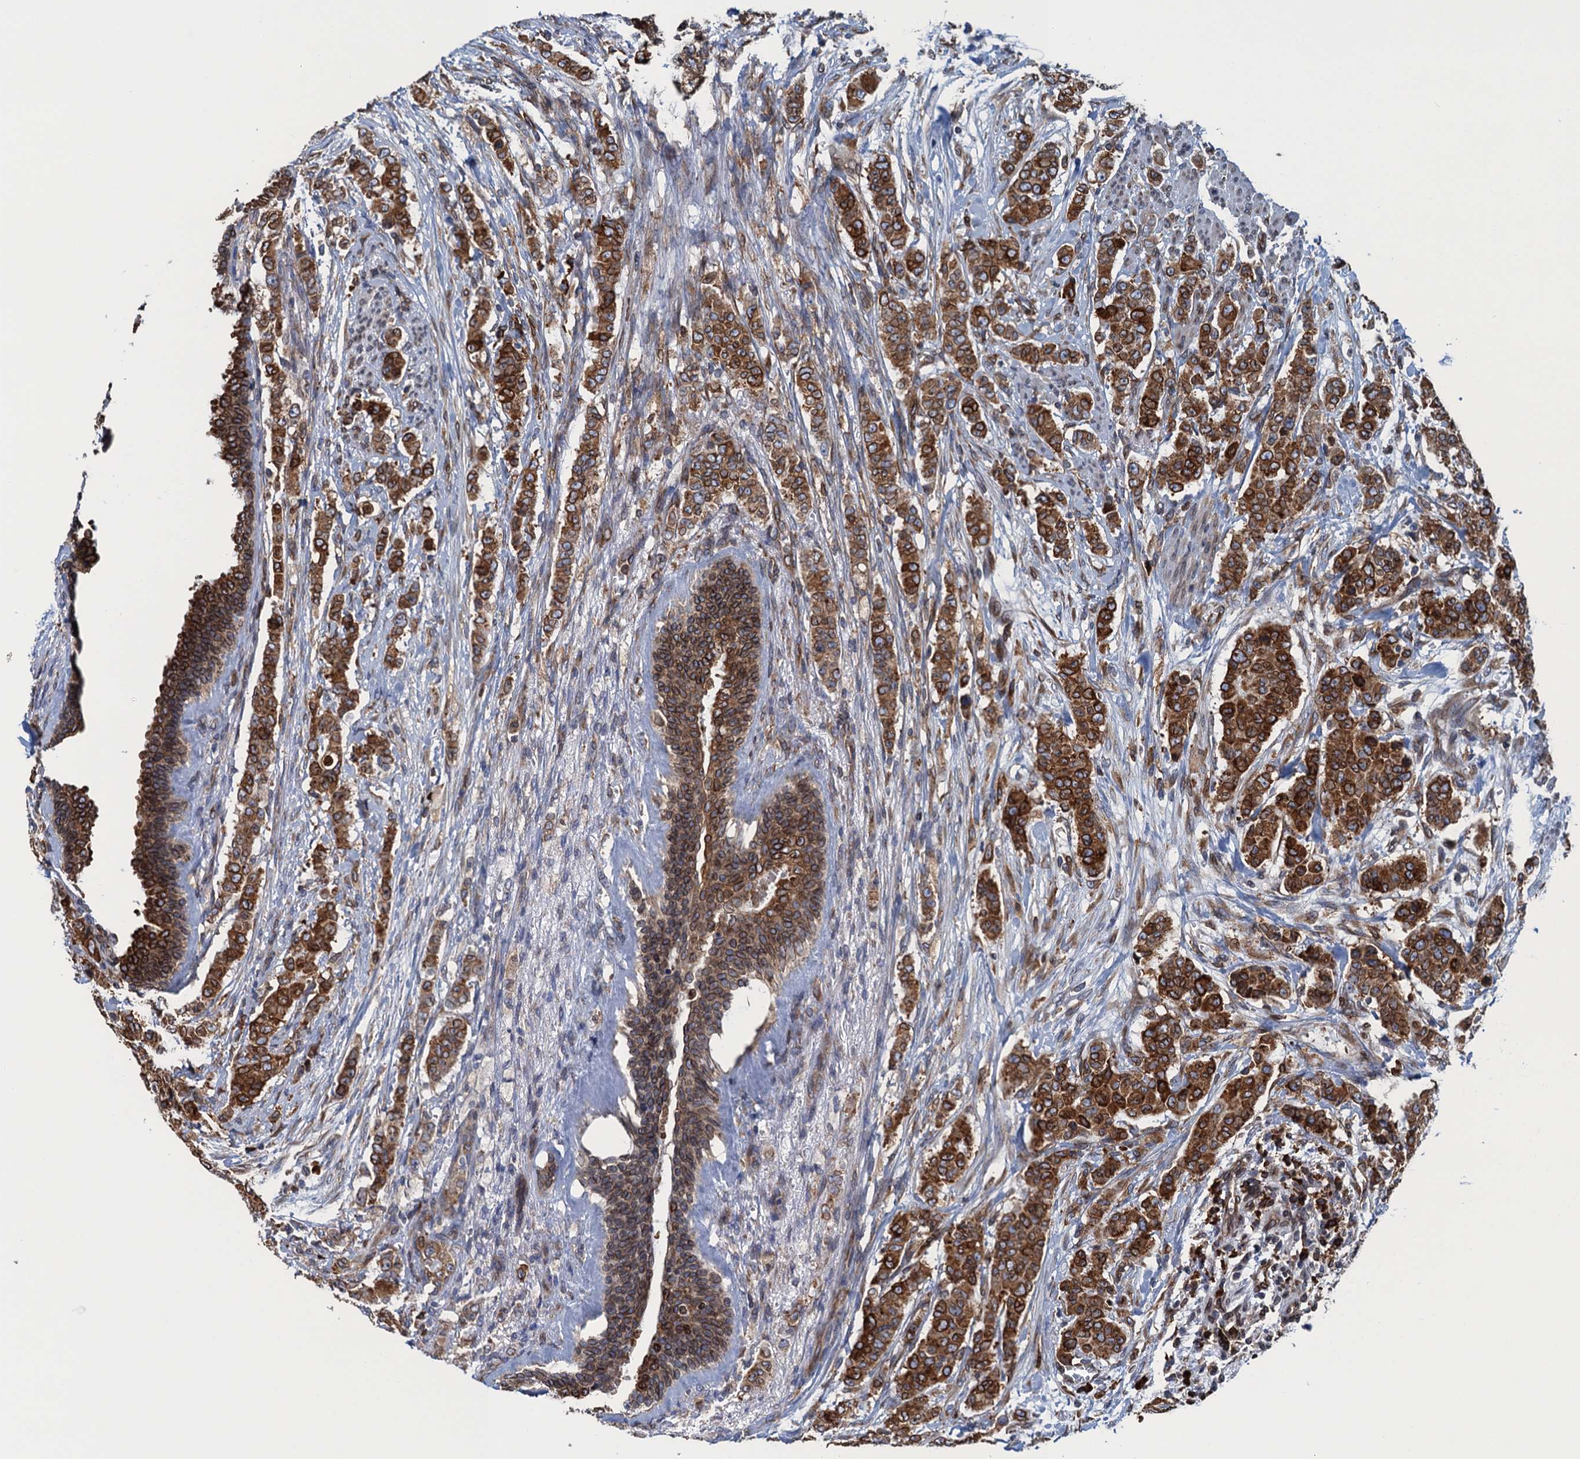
{"staining": {"intensity": "strong", "quantity": ">75%", "location": "cytoplasmic/membranous"}, "tissue": "breast cancer", "cell_type": "Tumor cells", "image_type": "cancer", "snomed": [{"axis": "morphology", "description": "Duct carcinoma"}, {"axis": "topography", "description": "Breast"}], "caption": "A high-resolution micrograph shows IHC staining of invasive ductal carcinoma (breast), which shows strong cytoplasmic/membranous positivity in about >75% of tumor cells. (brown staining indicates protein expression, while blue staining denotes nuclei).", "gene": "TMEM205", "patient": {"sex": "female", "age": 40}}